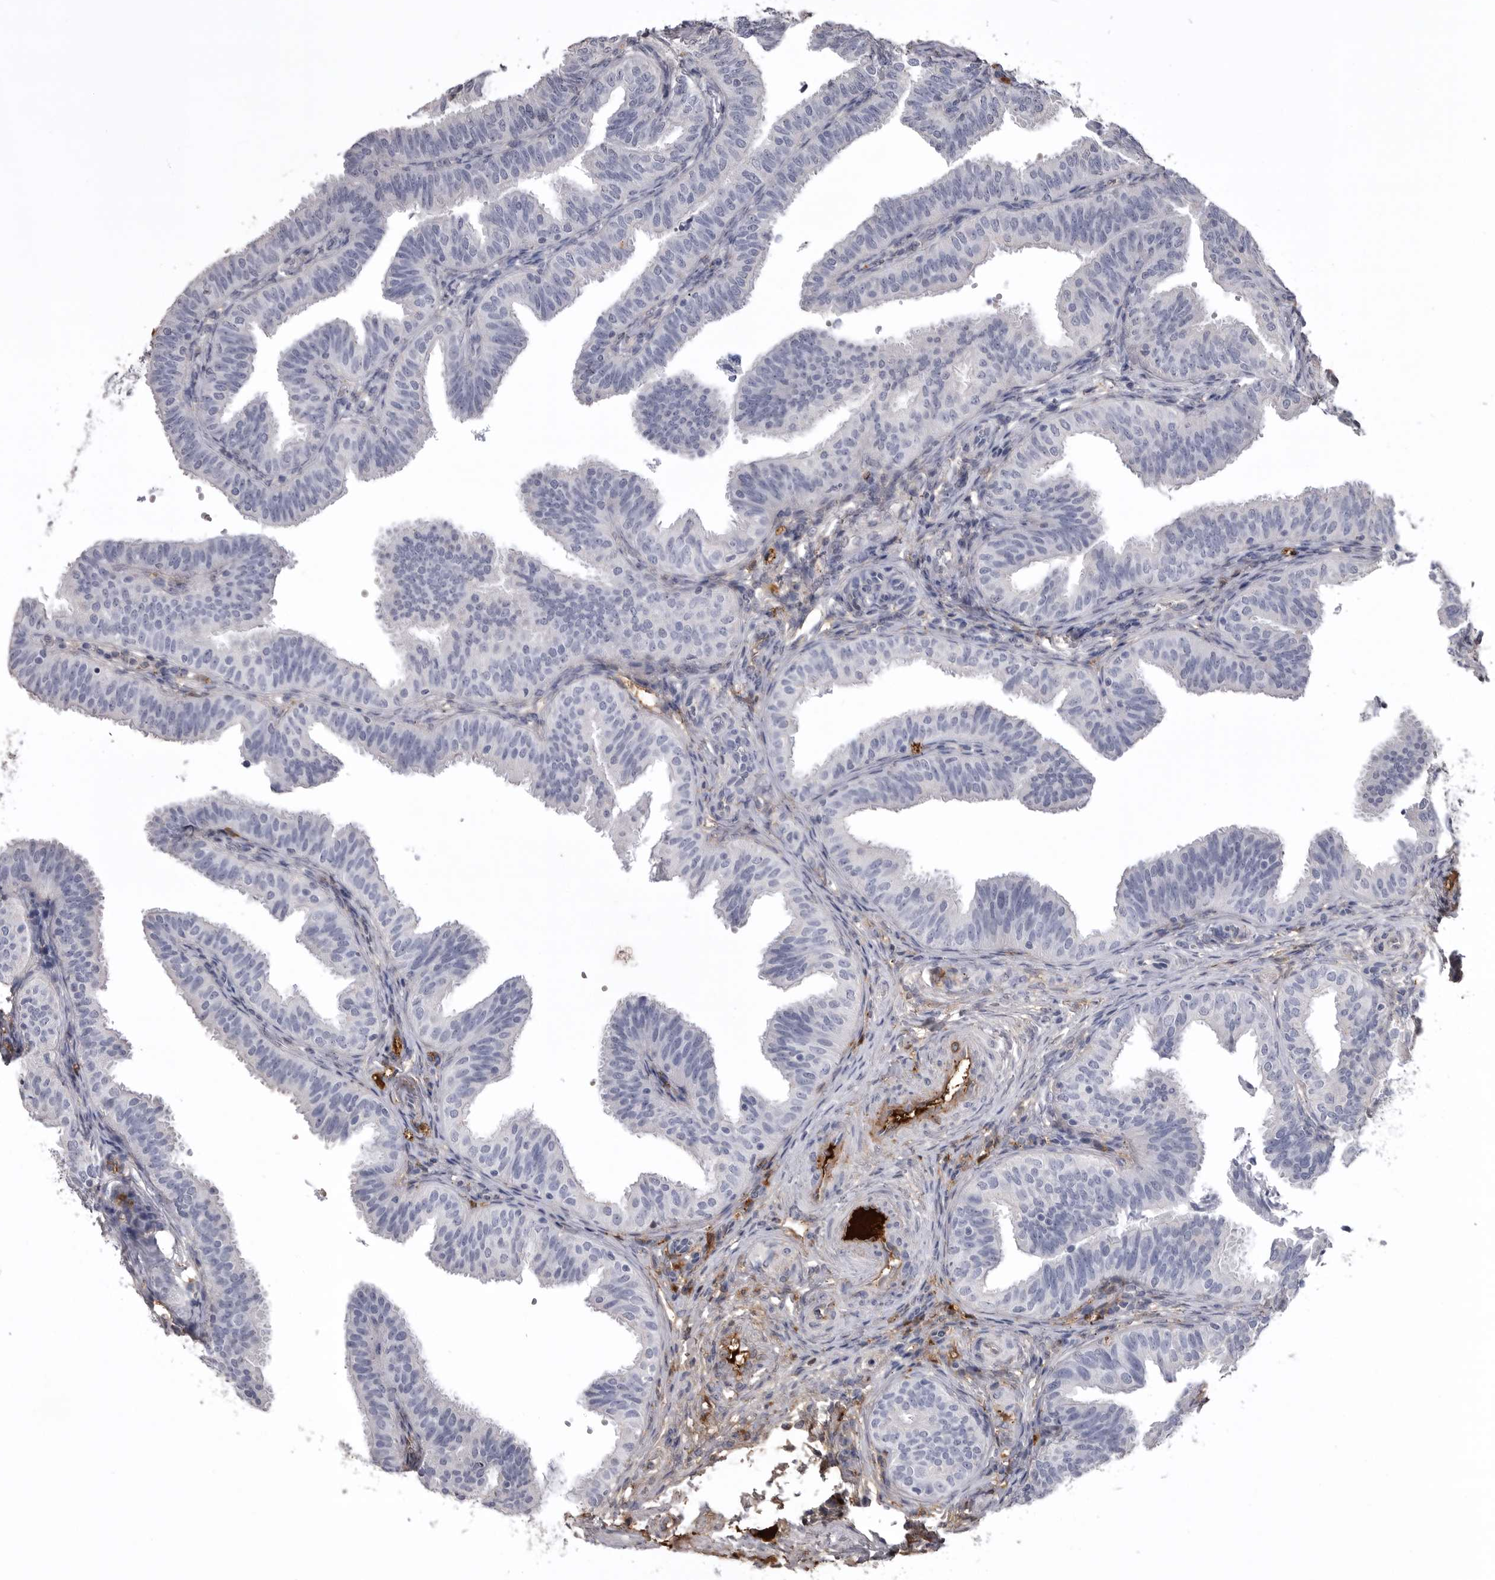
{"staining": {"intensity": "negative", "quantity": "none", "location": "none"}, "tissue": "fallopian tube", "cell_type": "Glandular cells", "image_type": "normal", "snomed": [{"axis": "morphology", "description": "Normal tissue, NOS"}, {"axis": "topography", "description": "Fallopian tube"}], "caption": "Immunohistochemistry photomicrograph of benign fallopian tube: human fallopian tube stained with DAB (3,3'-diaminobenzidine) displays no significant protein staining in glandular cells.", "gene": "AHSG", "patient": {"sex": "female", "age": 35}}